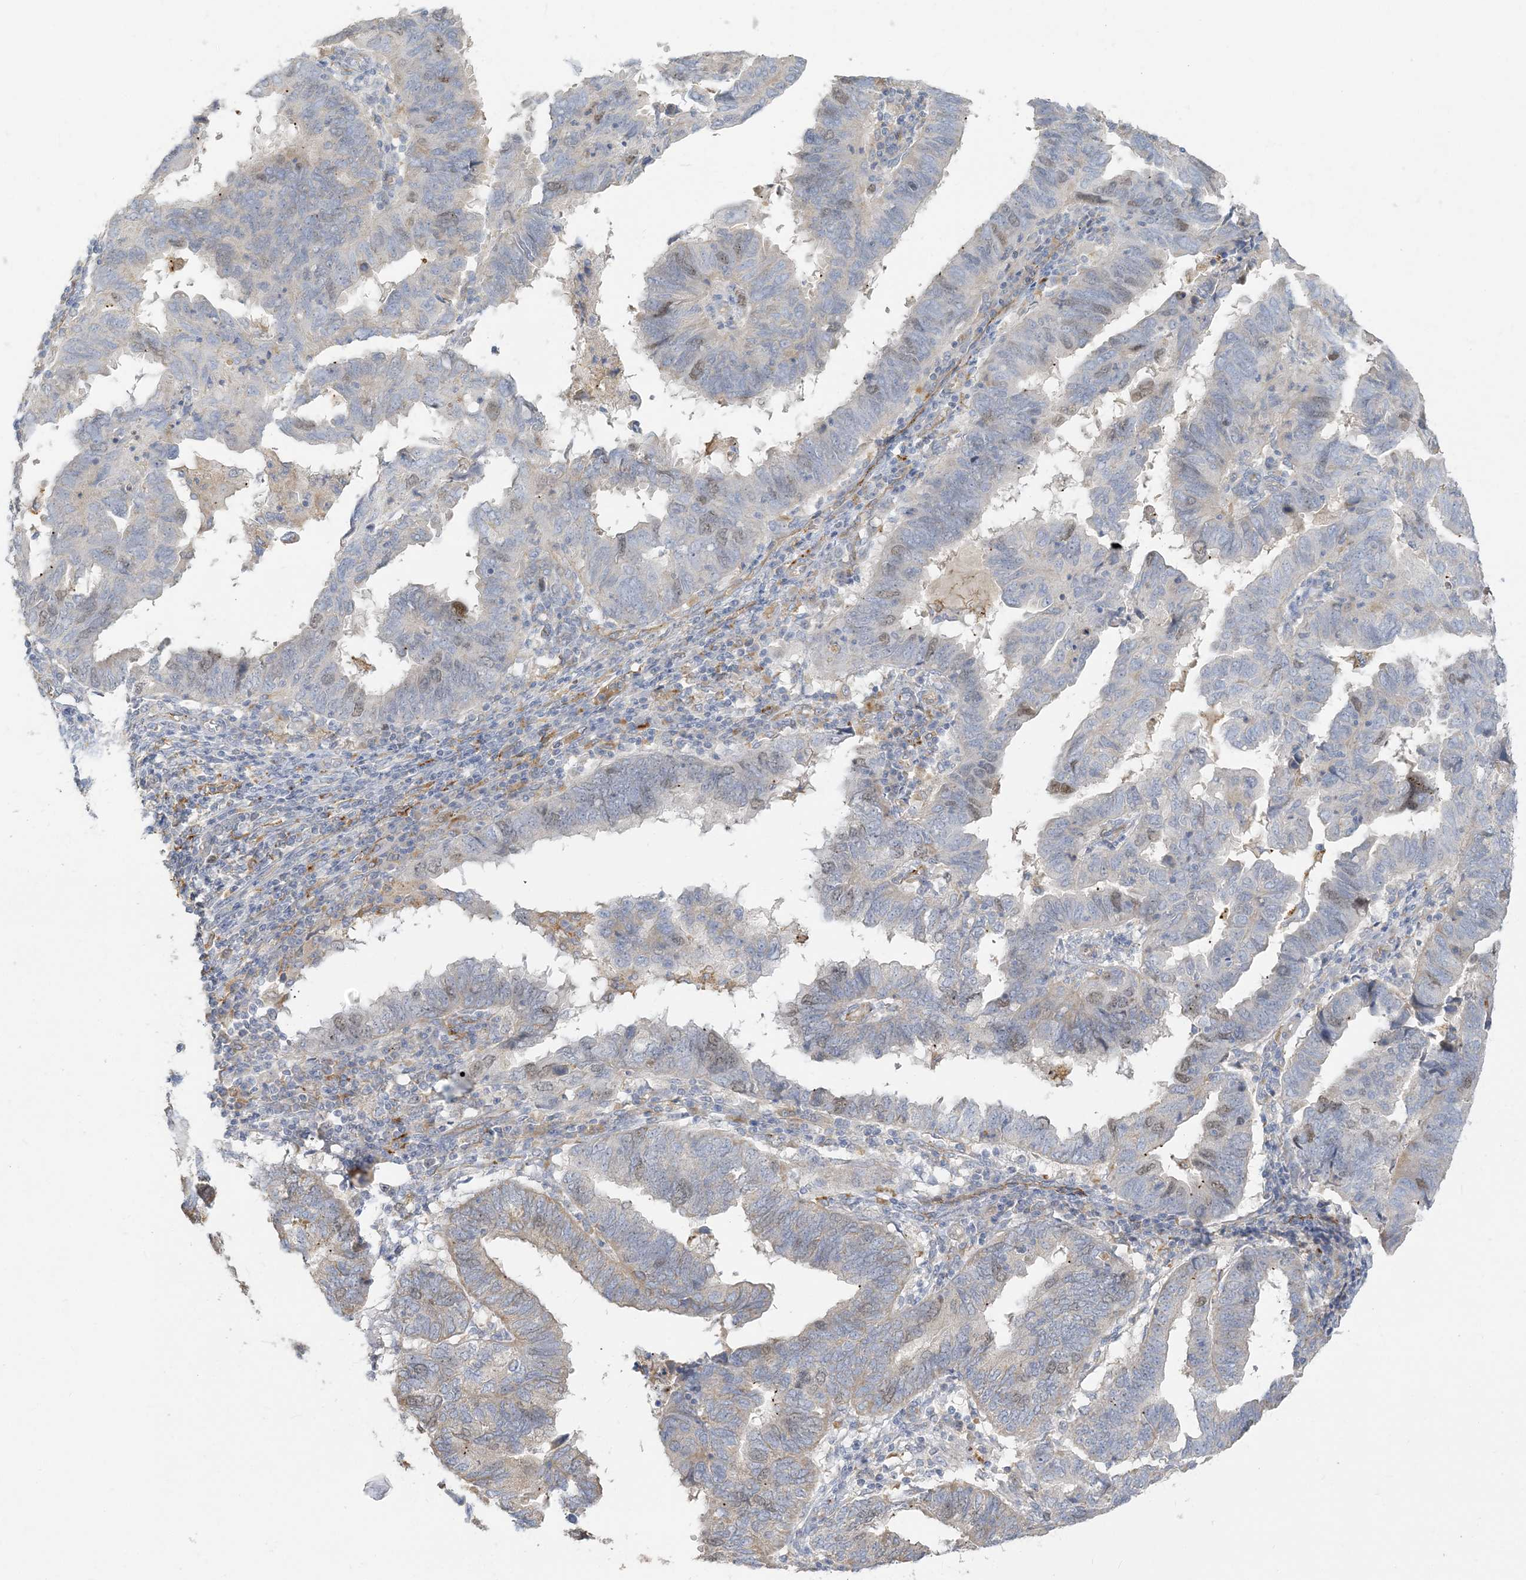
{"staining": {"intensity": "weak", "quantity": "<25%", "location": "nuclear"}, "tissue": "endometrial cancer", "cell_type": "Tumor cells", "image_type": "cancer", "snomed": [{"axis": "morphology", "description": "Adenocarcinoma, NOS"}, {"axis": "topography", "description": "Uterus"}], "caption": "The image reveals no significant staining in tumor cells of endometrial adenocarcinoma. (IHC, brightfield microscopy, high magnification).", "gene": "PEAR1", "patient": {"sex": "female", "age": 77}}